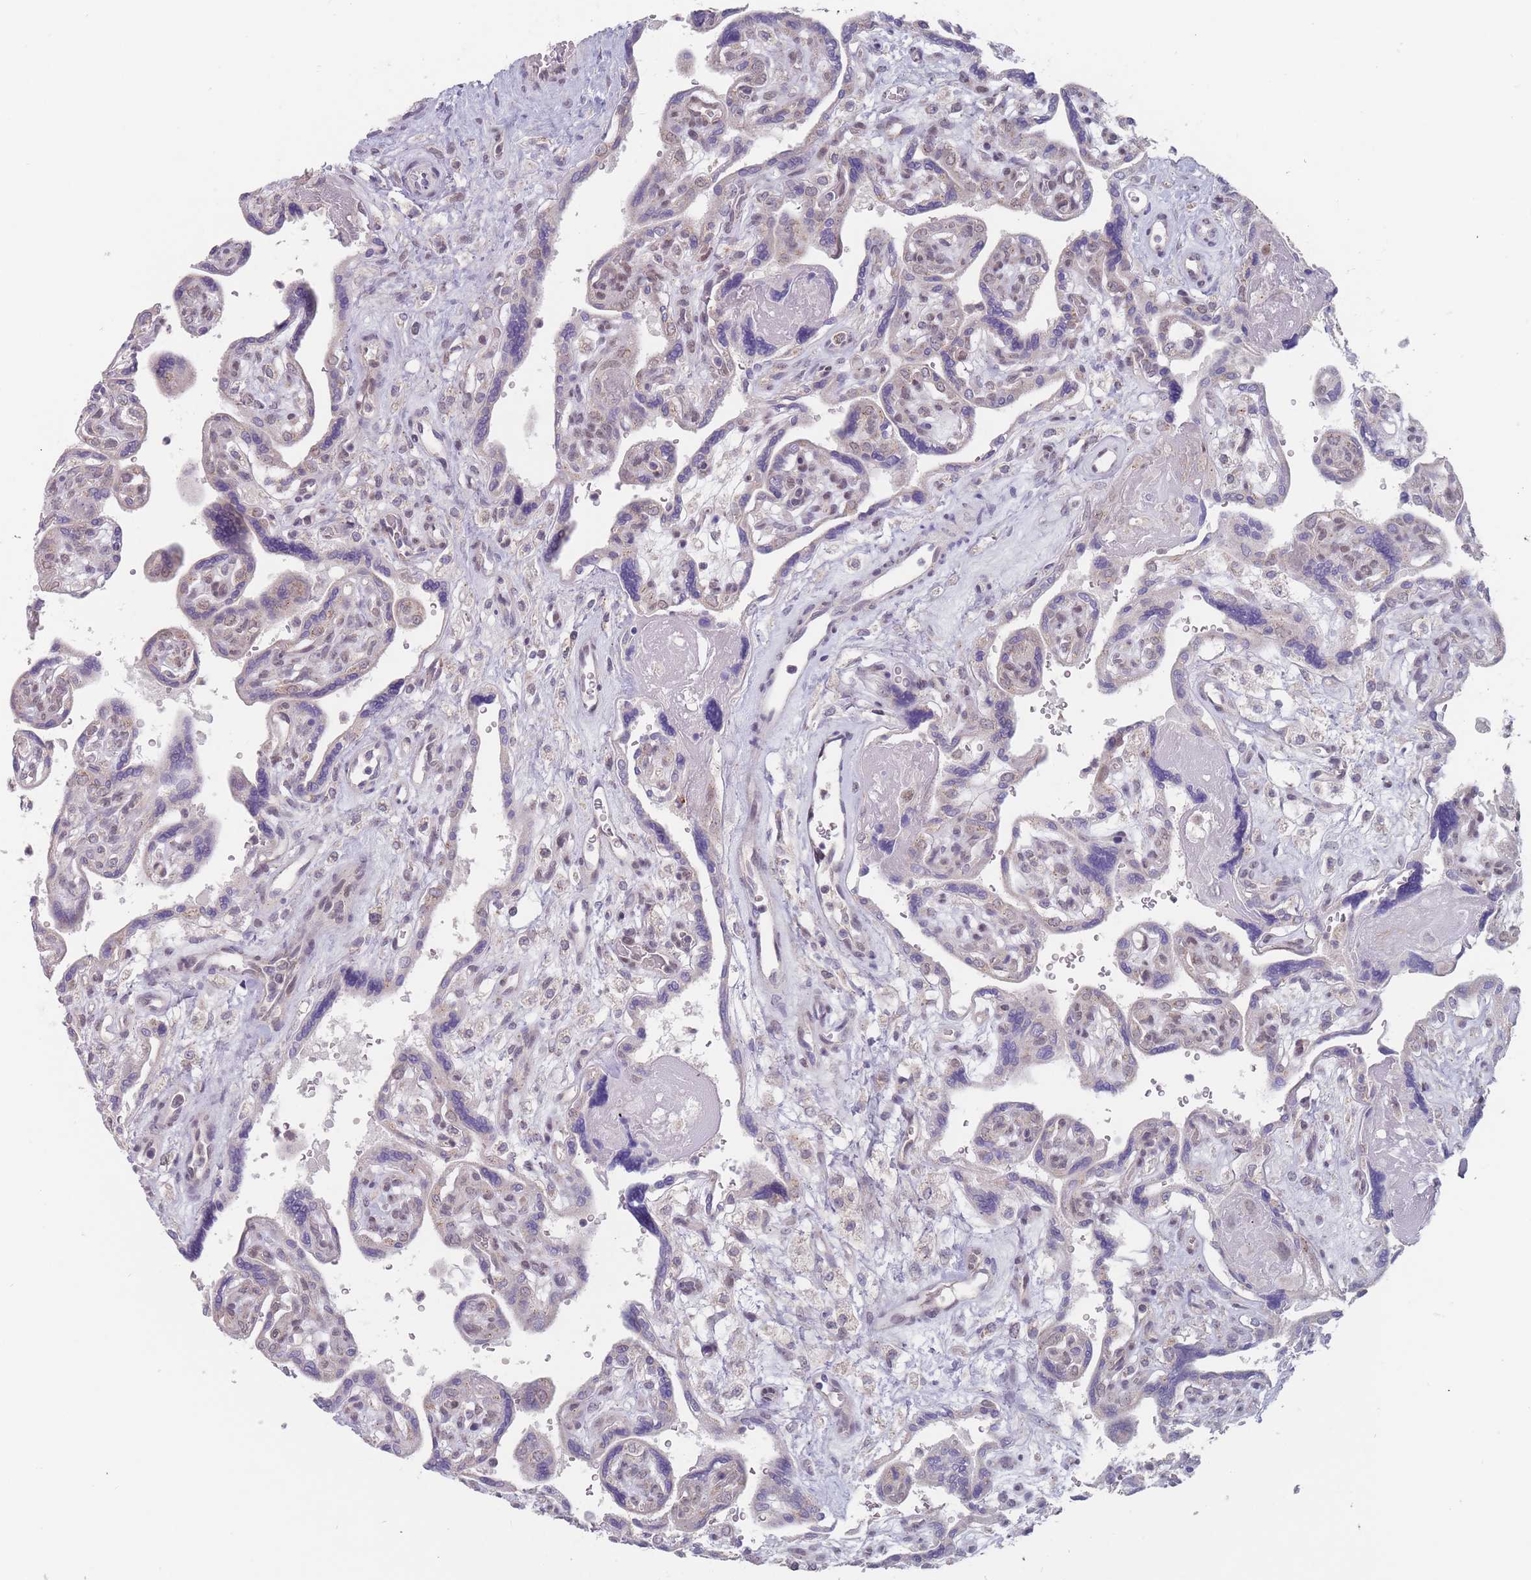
{"staining": {"intensity": "weak", "quantity": "<25%", "location": "cytoplasmic/membranous"}, "tissue": "placenta", "cell_type": "Decidual cells", "image_type": "normal", "snomed": [{"axis": "morphology", "description": "Normal tissue, NOS"}, {"axis": "topography", "description": "Placenta"}], "caption": "Protein analysis of normal placenta demonstrates no significant positivity in decidual cells.", "gene": "PEX7", "patient": {"sex": "female", "age": 39}}